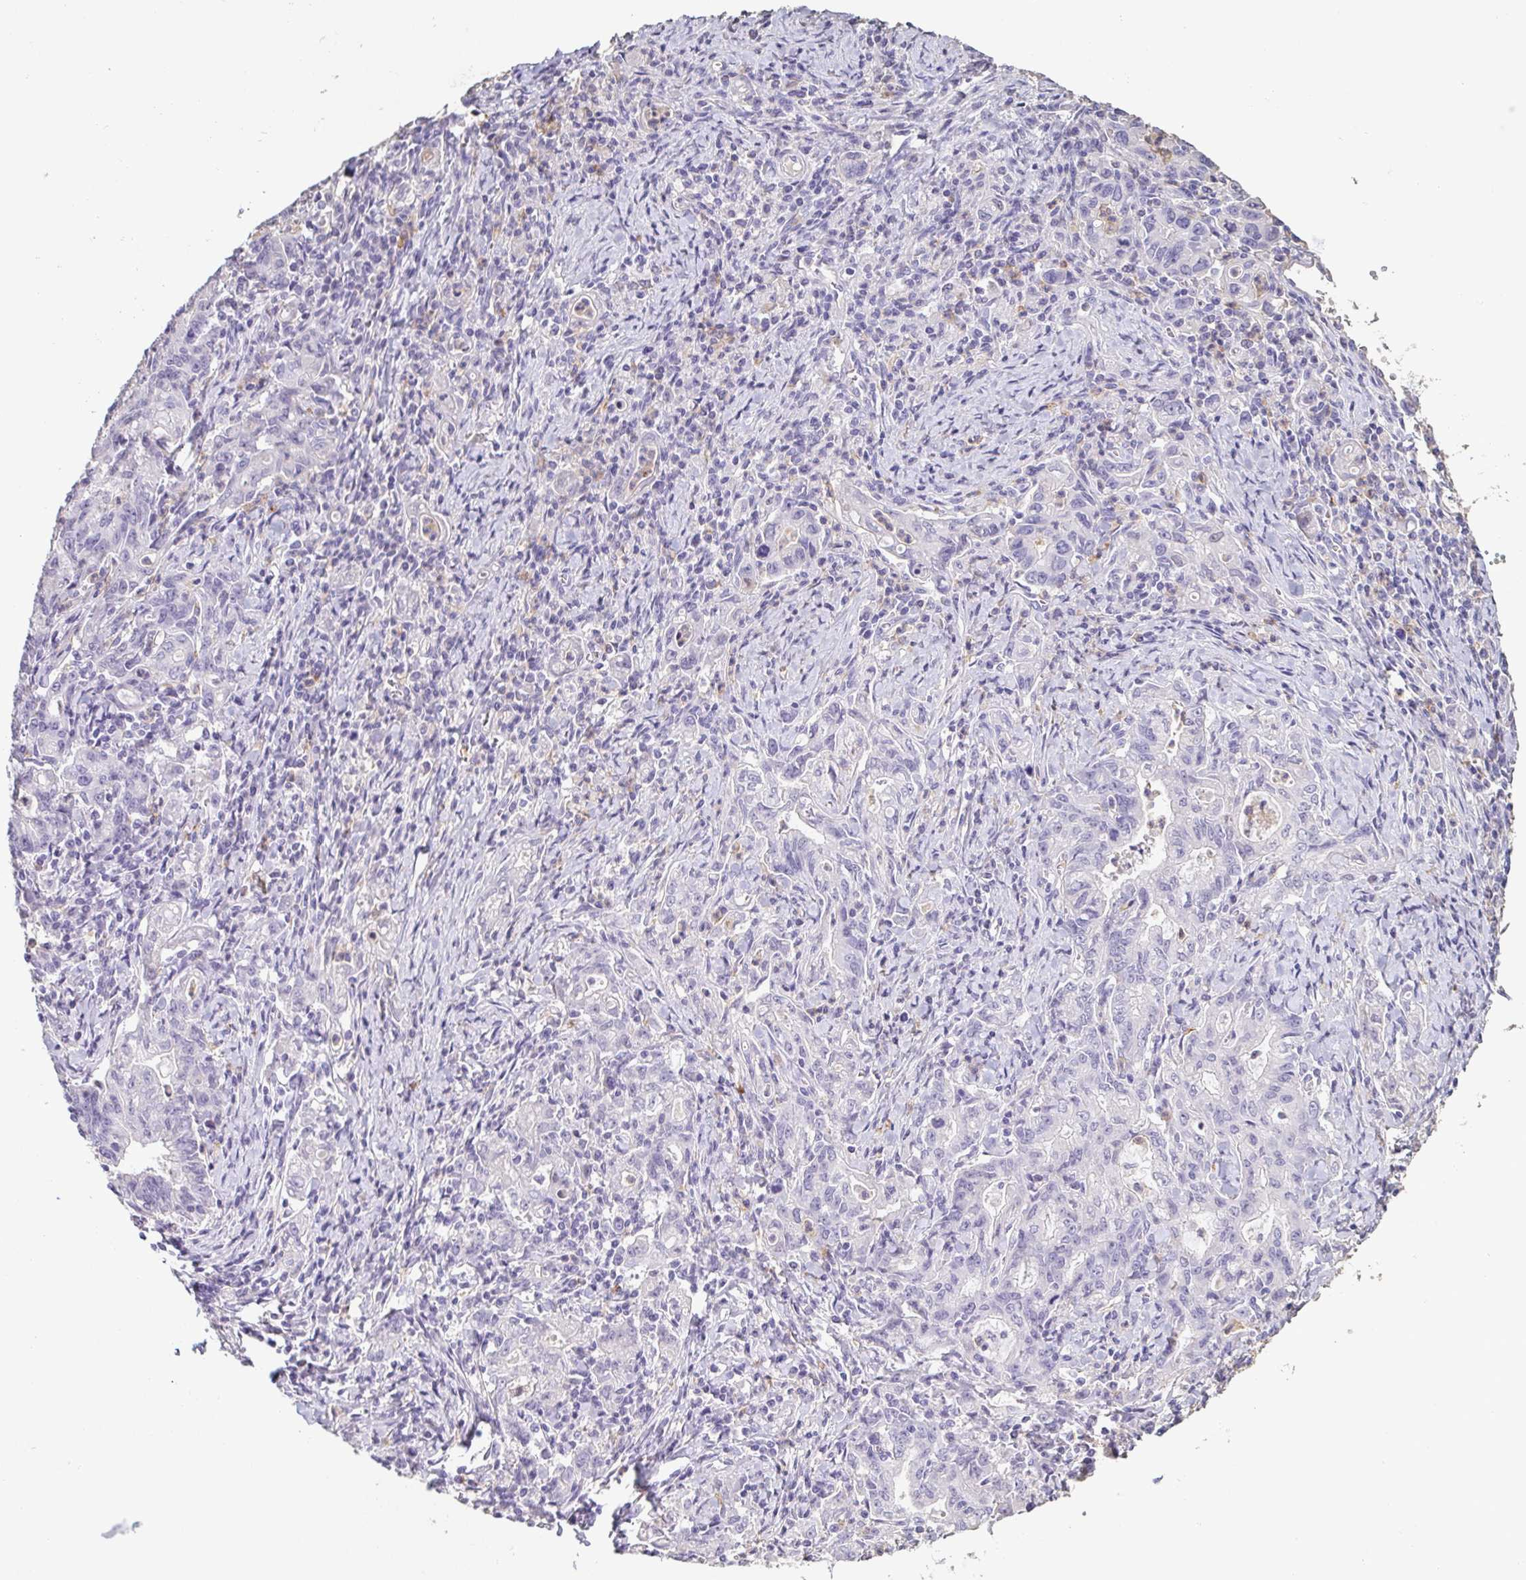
{"staining": {"intensity": "negative", "quantity": "none", "location": "none"}, "tissue": "stomach cancer", "cell_type": "Tumor cells", "image_type": "cancer", "snomed": [{"axis": "morphology", "description": "Adenocarcinoma, NOS"}, {"axis": "topography", "description": "Stomach, upper"}], "caption": "A high-resolution image shows IHC staining of stomach cancer, which shows no significant positivity in tumor cells.", "gene": "BPIFA2", "patient": {"sex": "female", "age": 79}}